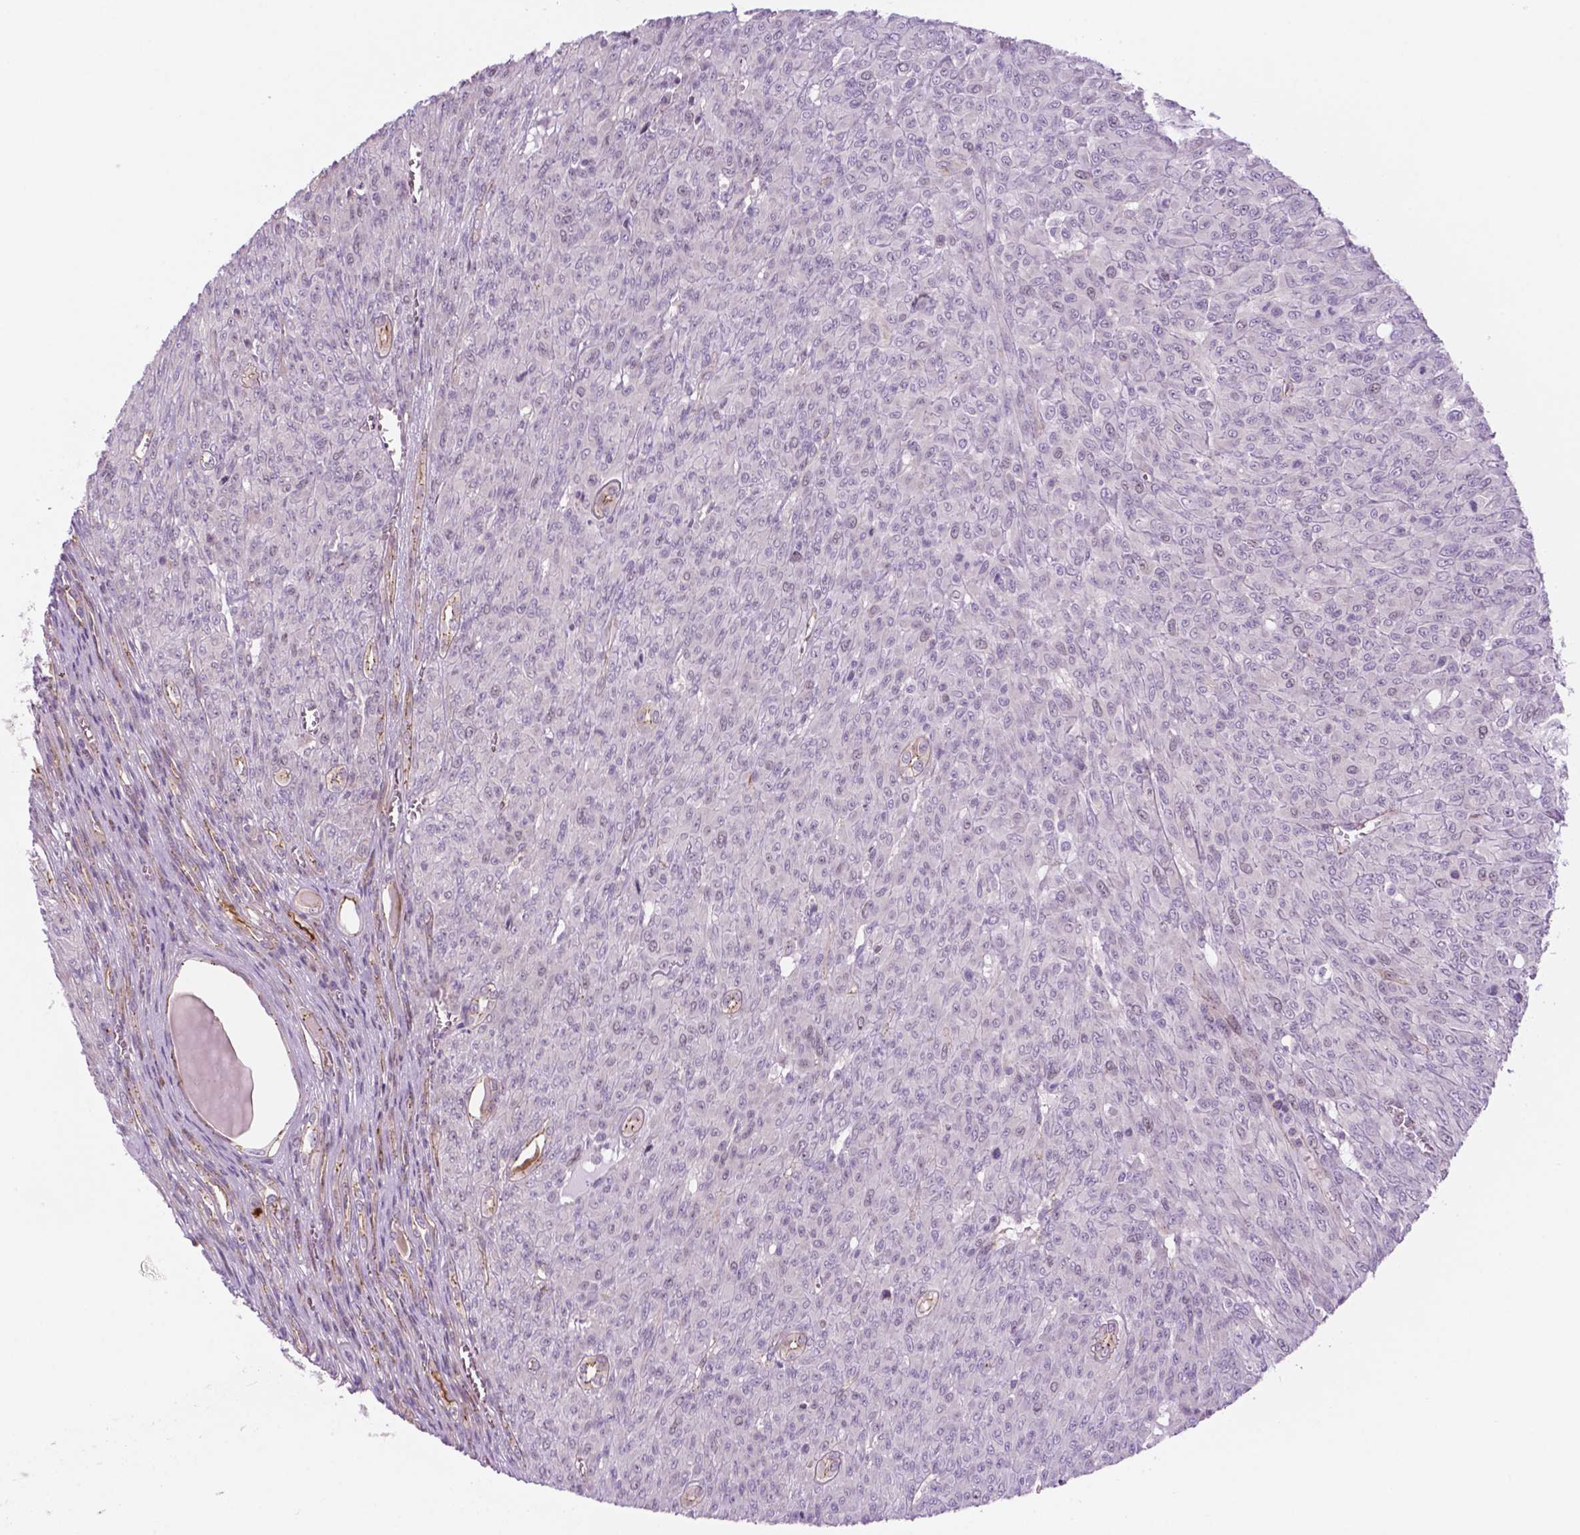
{"staining": {"intensity": "negative", "quantity": "none", "location": "none"}, "tissue": "renal cancer", "cell_type": "Tumor cells", "image_type": "cancer", "snomed": [{"axis": "morphology", "description": "Adenocarcinoma, NOS"}, {"axis": "topography", "description": "Kidney"}], "caption": "Renal cancer (adenocarcinoma) was stained to show a protein in brown. There is no significant positivity in tumor cells.", "gene": "RND3", "patient": {"sex": "male", "age": 58}}